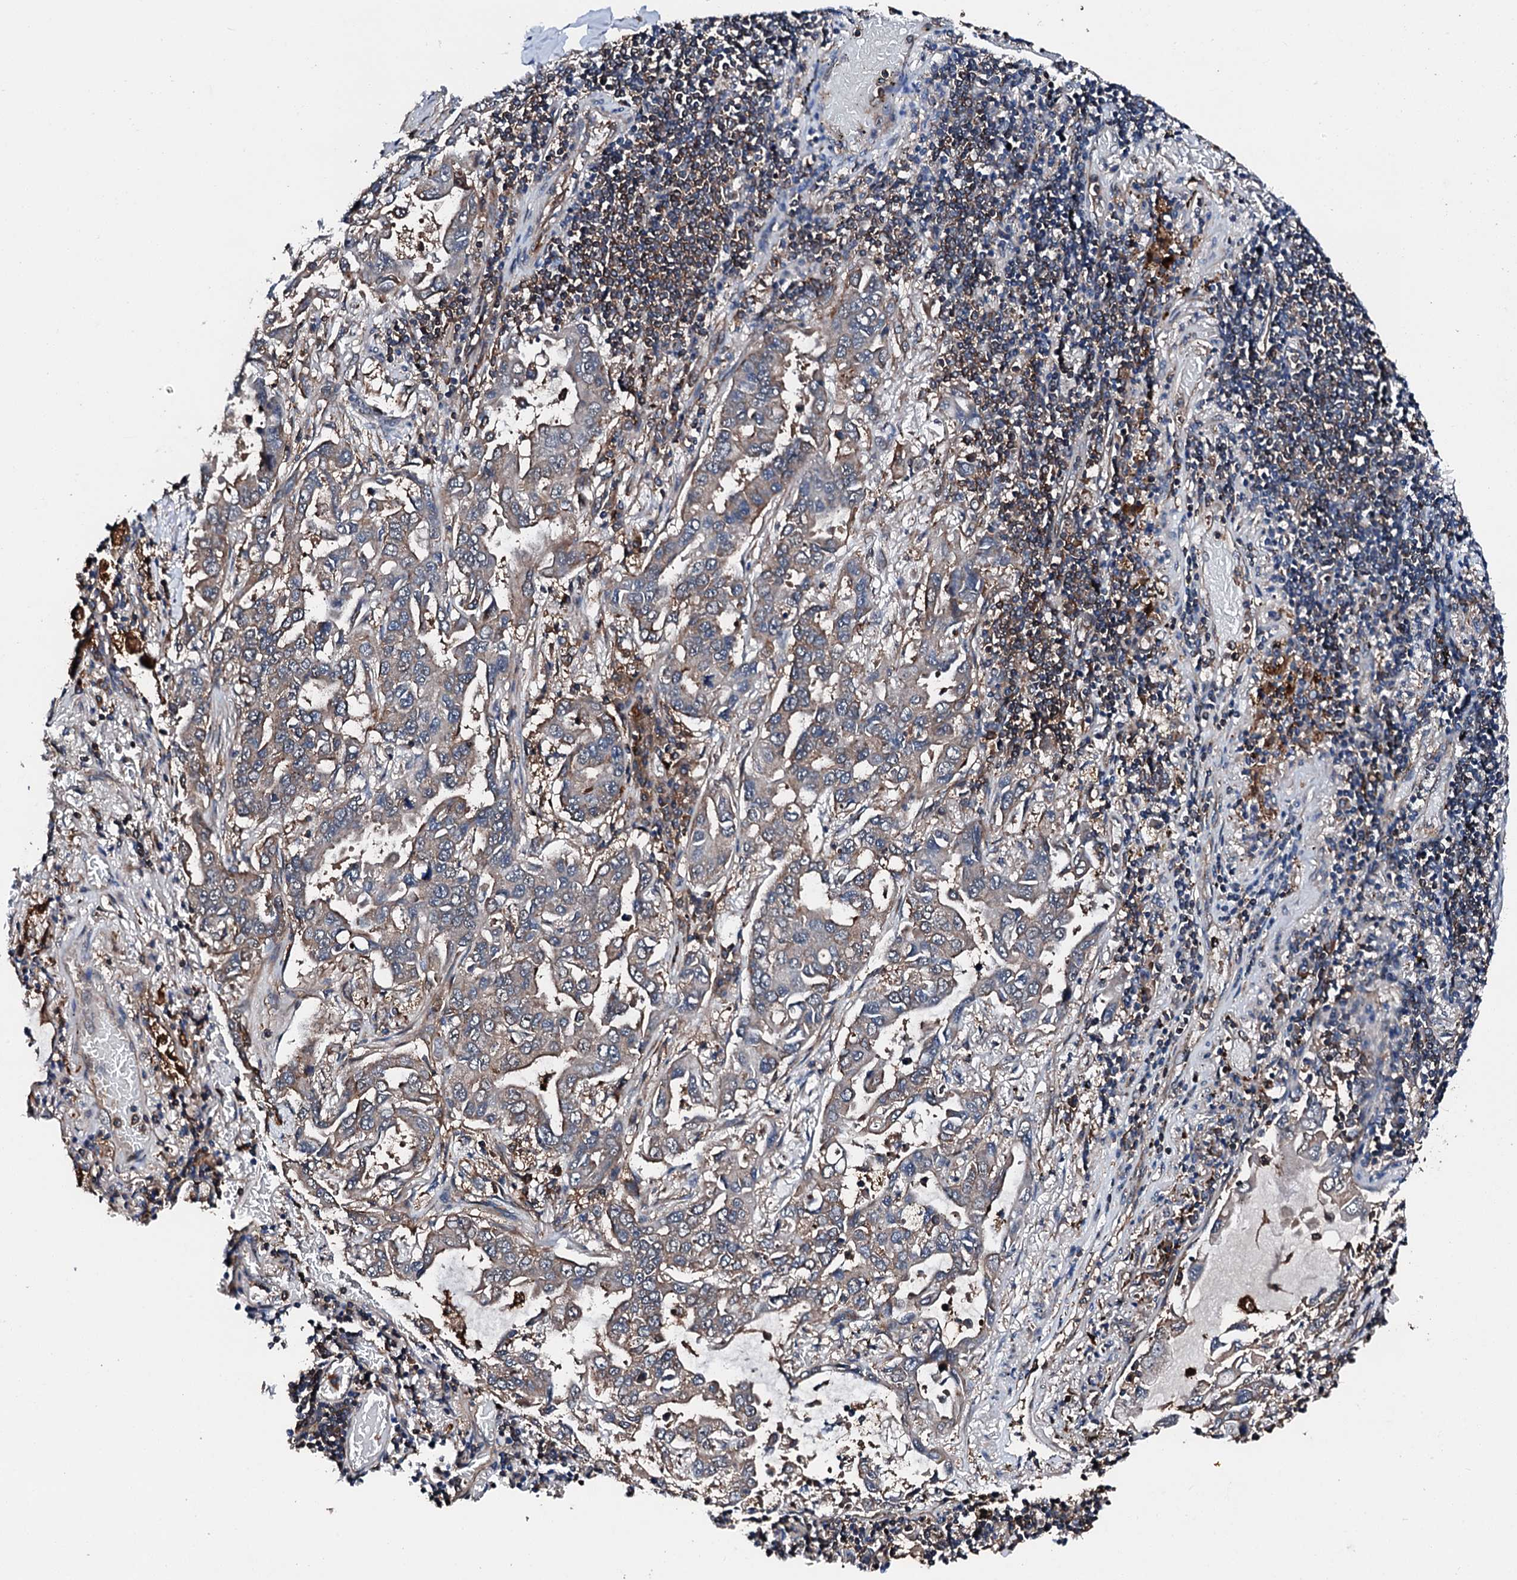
{"staining": {"intensity": "weak", "quantity": "25%-75%", "location": "cytoplasmic/membranous"}, "tissue": "lung cancer", "cell_type": "Tumor cells", "image_type": "cancer", "snomed": [{"axis": "morphology", "description": "Adenocarcinoma, NOS"}, {"axis": "topography", "description": "Lung"}], "caption": "Lung cancer stained with a brown dye exhibits weak cytoplasmic/membranous positive staining in approximately 25%-75% of tumor cells.", "gene": "FGD4", "patient": {"sex": "male", "age": 64}}